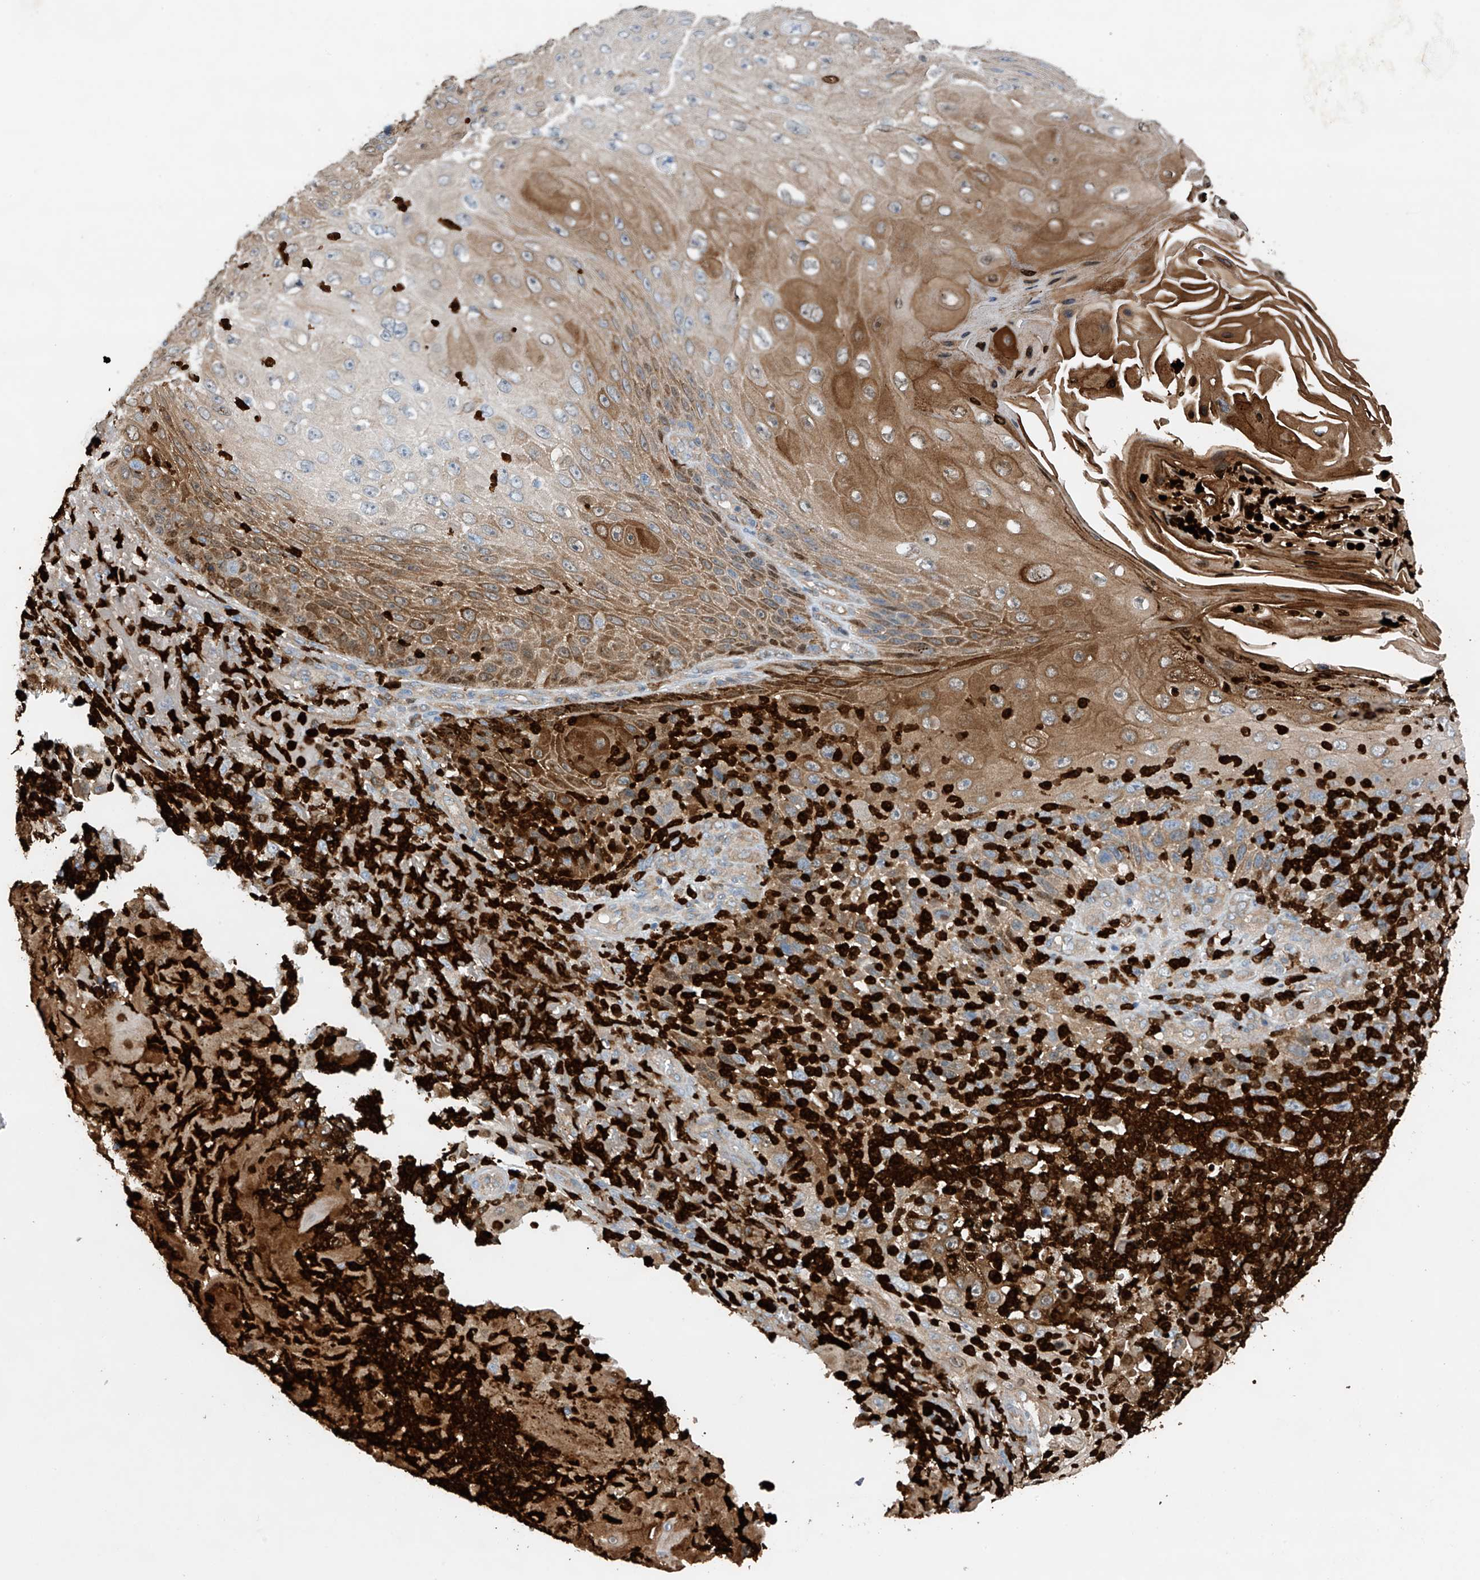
{"staining": {"intensity": "moderate", "quantity": "<25%", "location": "cytoplasmic/membranous"}, "tissue": "skin cancer", "cell_type": "Tumor cells", "image_type": "cancer", "snomed": [{"axis": "morphology", "description": "Squamous cell carcinoma, NOS"}, {"axis": "topography", "description": "Skin"}], "caption": "A low amount of moderate cytoplasmic/membranous positivity is identified in about <25% of tumor cells in skin cancer (squamous cell carcinoma) tissue. (DAB (3,3'-diaminobenzidine) IHC with brightfield microscopy, high magnification).", "gene": "PHACTR2", "patient": {"sex": "female", "age": 88}}